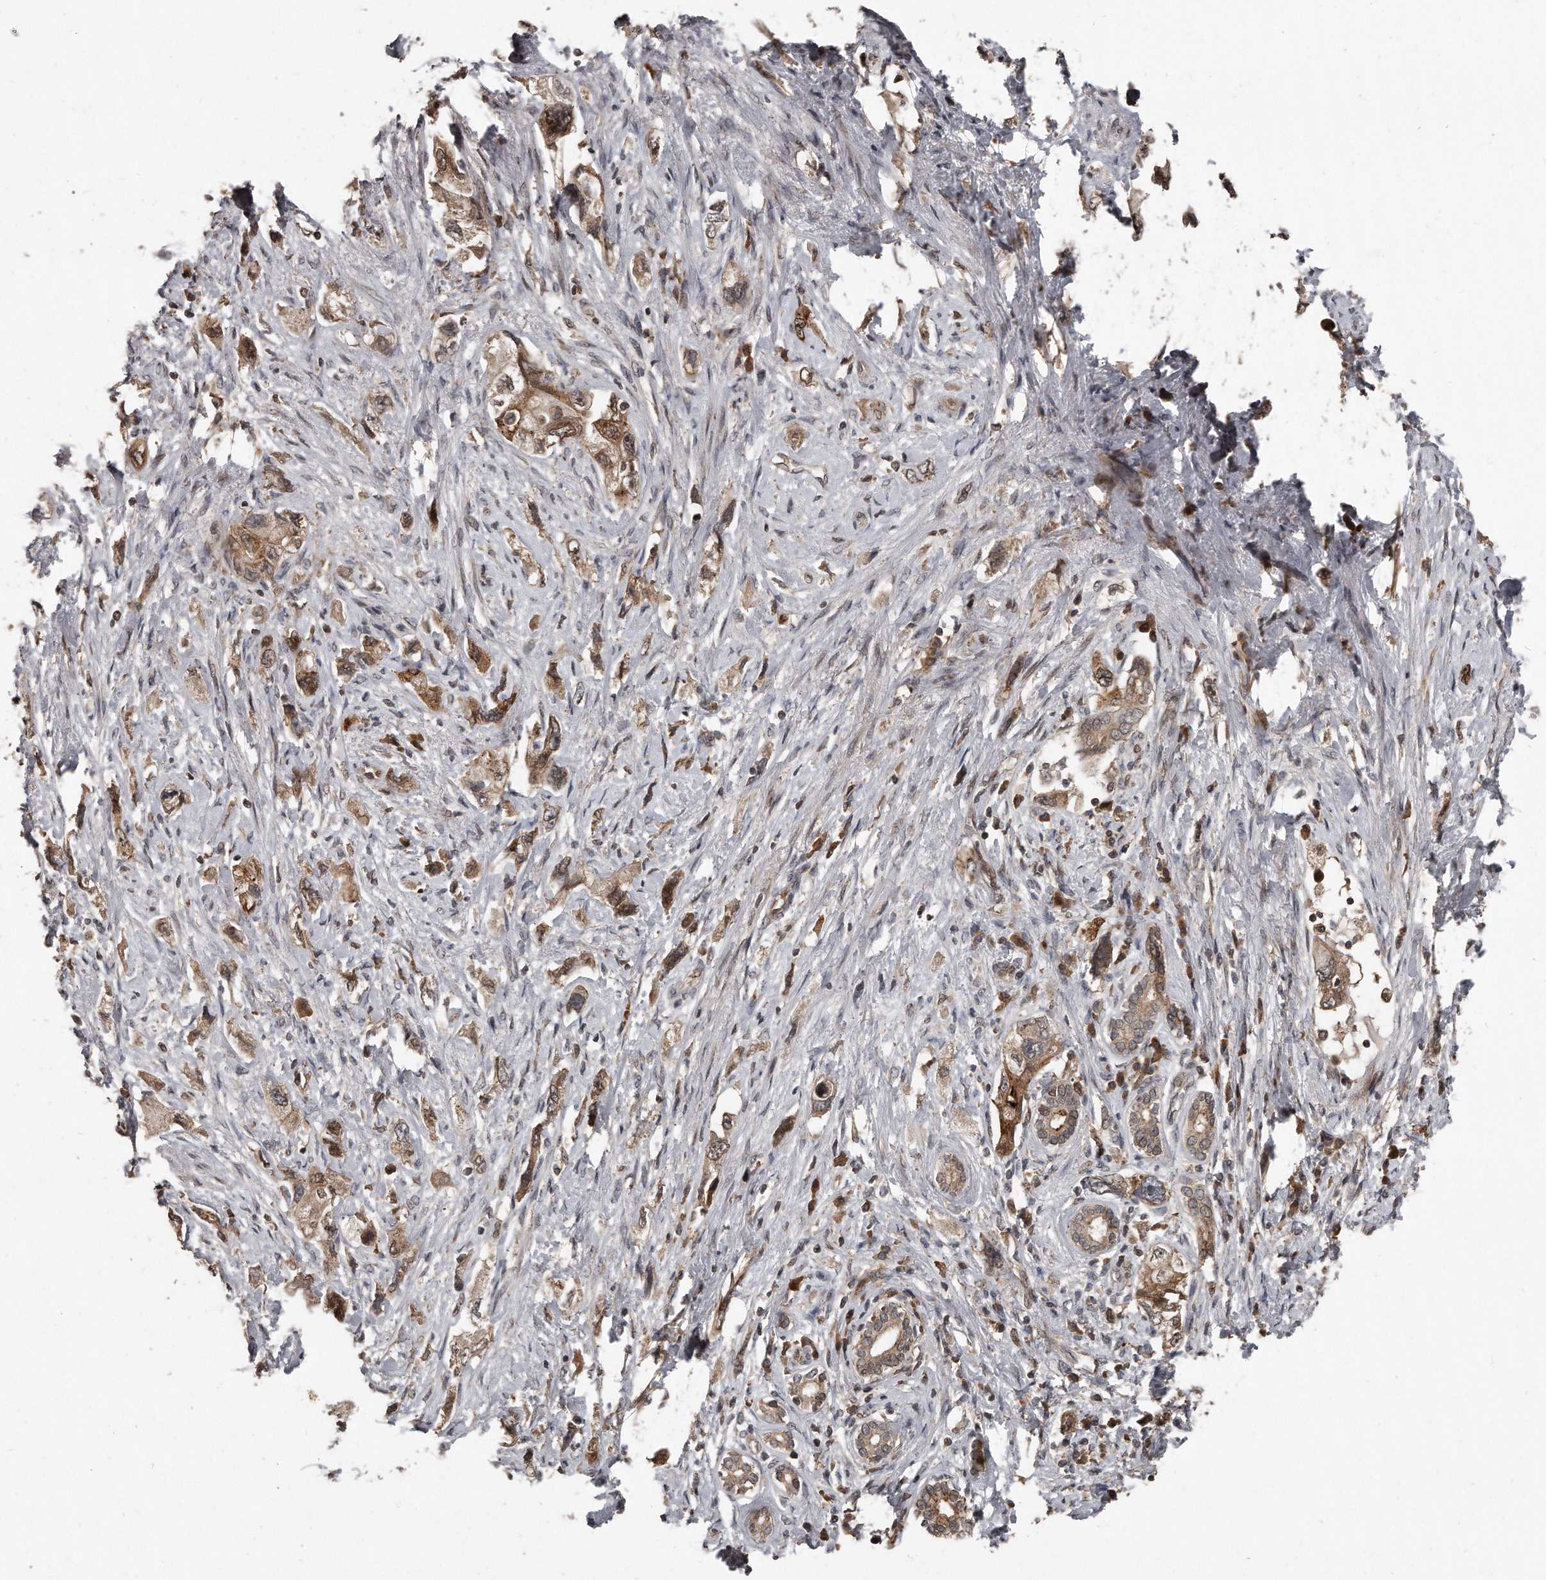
{"staining": {"intensity": "moderate", "quantity": ">75%", "location": "cytoplasmic/membranous,nuclear"}, "tissue": "pancreatic cancer", "cell_type": "Tumor cells", "image_type": "cancer", "snomed": [{"axis": "morphology", "description": "Adenocarcinoma, NOS"}, {"axis": "topography", "description": "Pancreas"}], "caption": "DAB immunohistochemical staining of human pancreatic cancer (adenocarcinoma) demonstrates moderate cytoplasmic/membranous and nuclear protein expression in about >75% of tumor cells. (DAB (3,3'-diaminobenzidine) IHC with brightfield microscopy, high magnification).", "gene": "GCH1", "patient": {"sex": "female", "age": 73}}